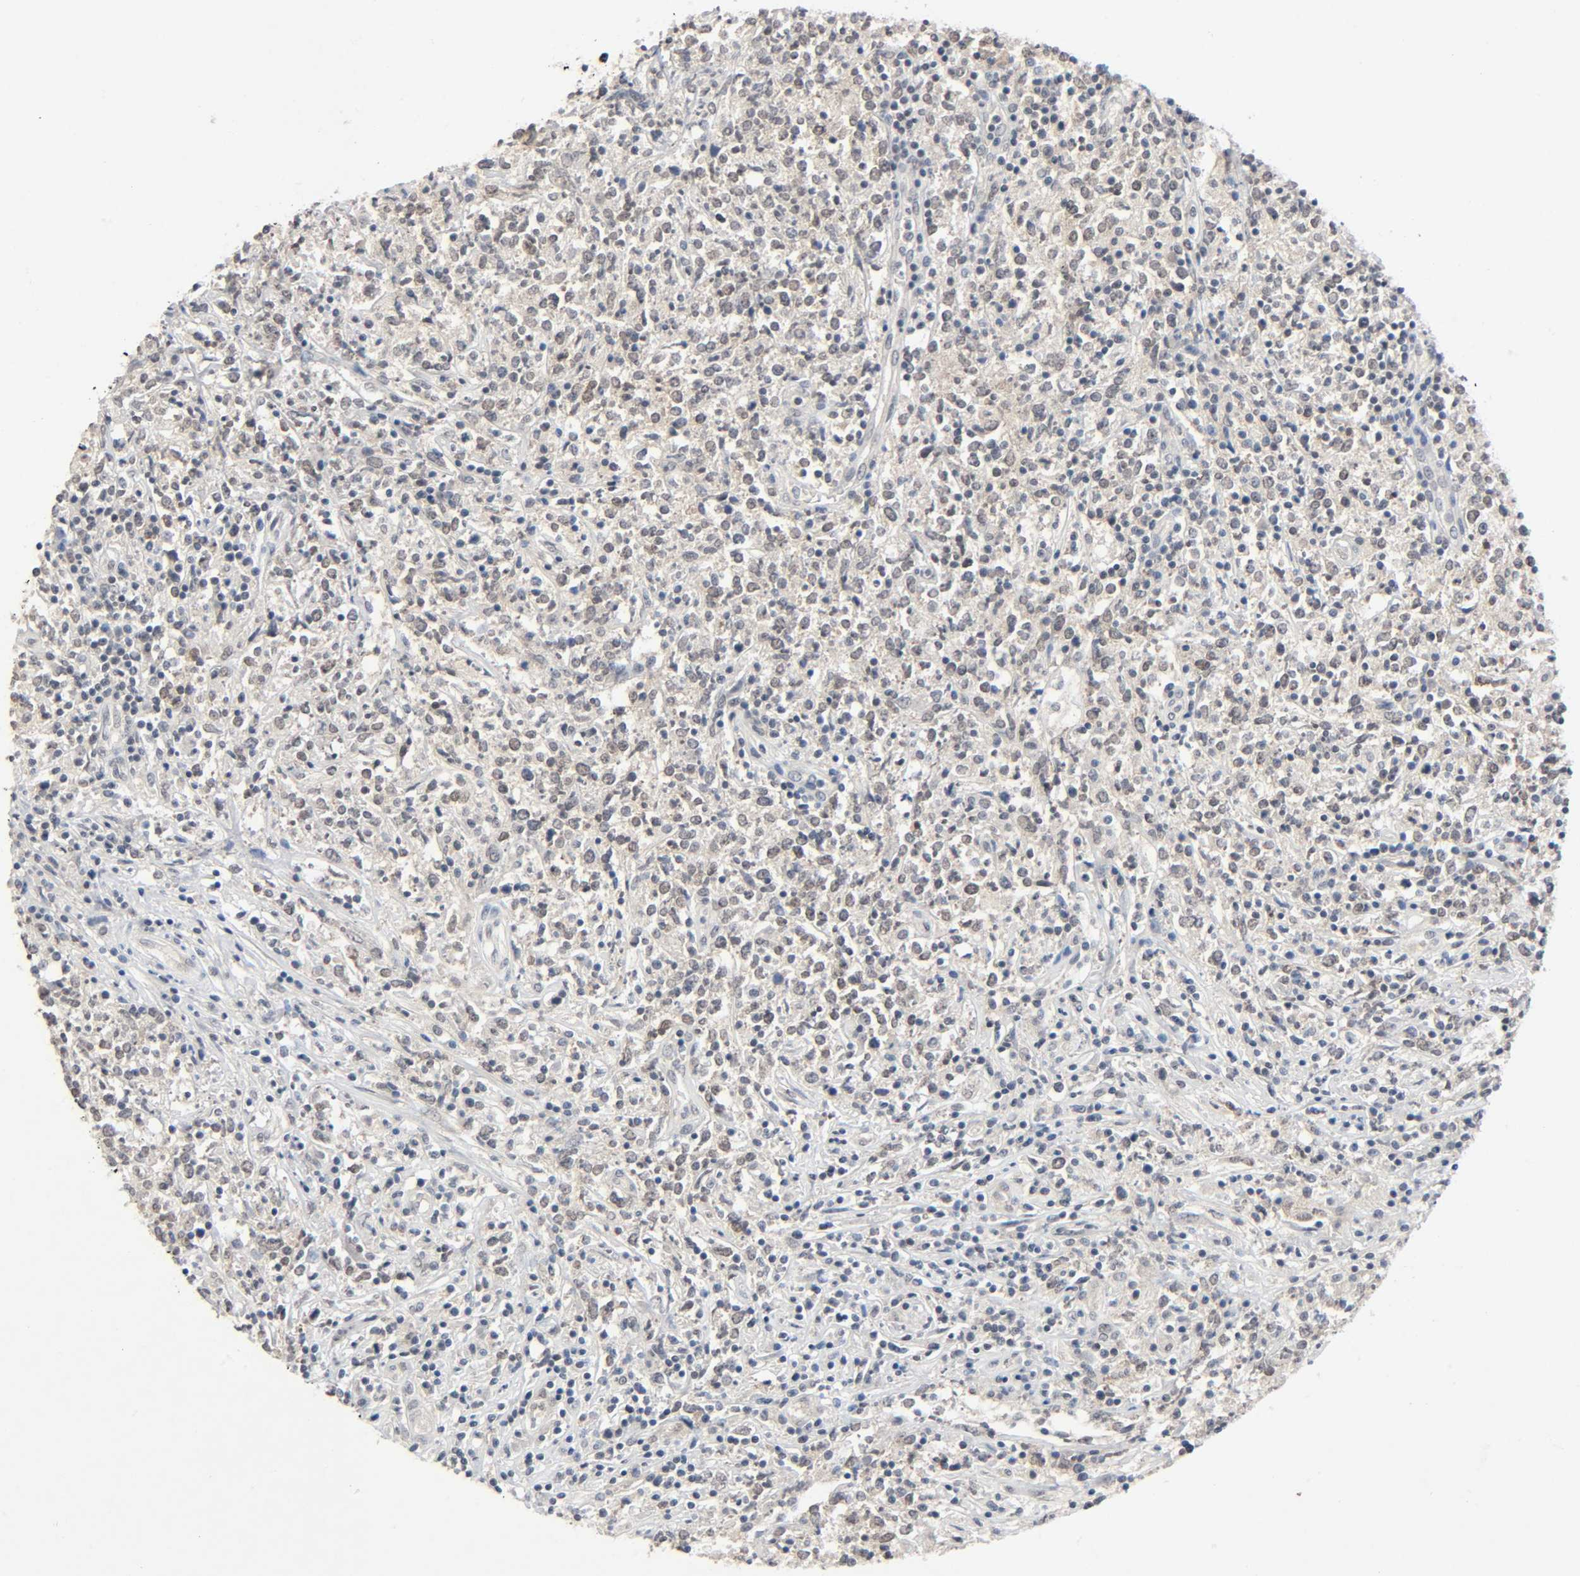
{"staining": {"intensity": "weak", "quantity": "25%-75%", "location": "nuclear"}, "tissue": "lymphoma", "cell_type": "Tumor cells", "image_type": "cancer", "snomed": [{"axis": "morphology", "description": "Malignant lymphoma, non-Hodgkin's type, High grade"}, {"axis": "topography", "description": "Lymph node"}], "caption": "Tumor cells exhibit weak nuclear staining in approximately 25%-75% of cells in high-grade malignant lymphoma, non-Hodgkin's type. (Brightfield microscopy of DAB IHC at high magnification).", "gene": "MAPKAPK5", "patient": {"sex": "female", "age": 84}}